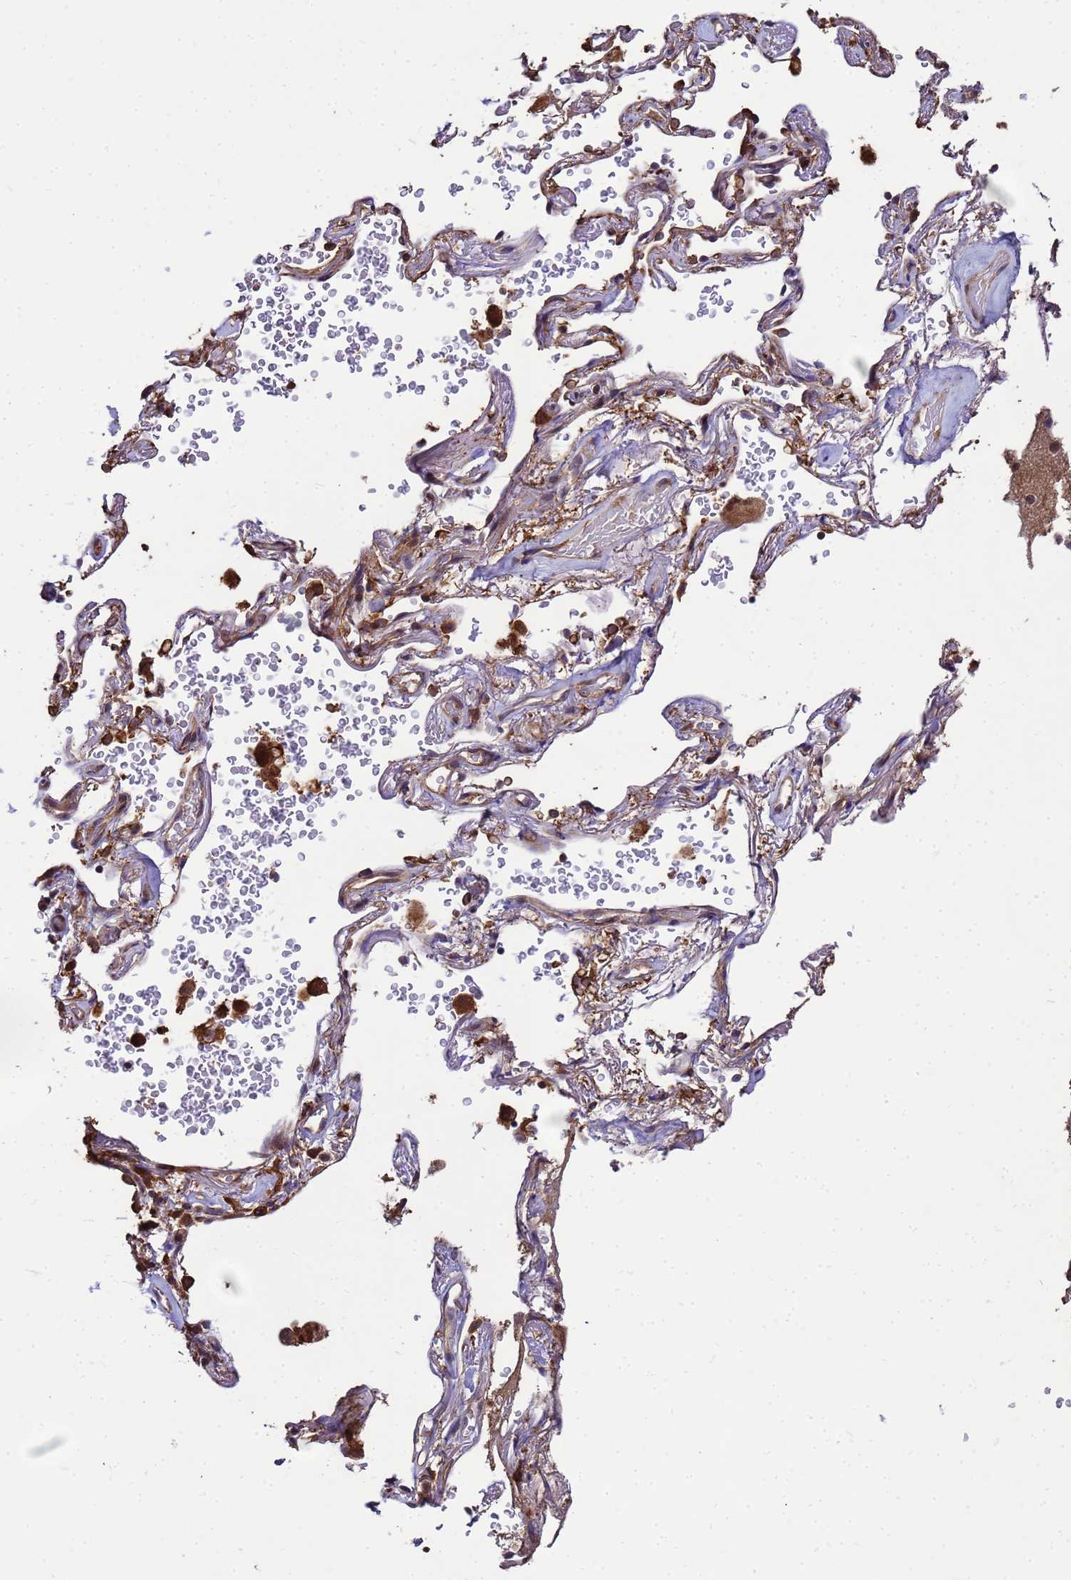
{"staining": {"intensity": "strong", "quantity": ">75%", "location": "cytoplasmic/membranous"}, "tissue": "lung cancer", "cell_type": "Tumor cells", "image_type": "cancer", "snomed": [{"axis": "morphology", "description": "Adenocarcinoma, NOS"}, {"axis": "topography", "description": "Lung"}], "caption": "Protein staining by immunohistochemistry reveals strong cytoplasmic/membranous staining in approximately >75% of tumor cells in lung adenocarcinoma.", "gene": "TRABD", "patient": {"sex": "female", "age": 69}}